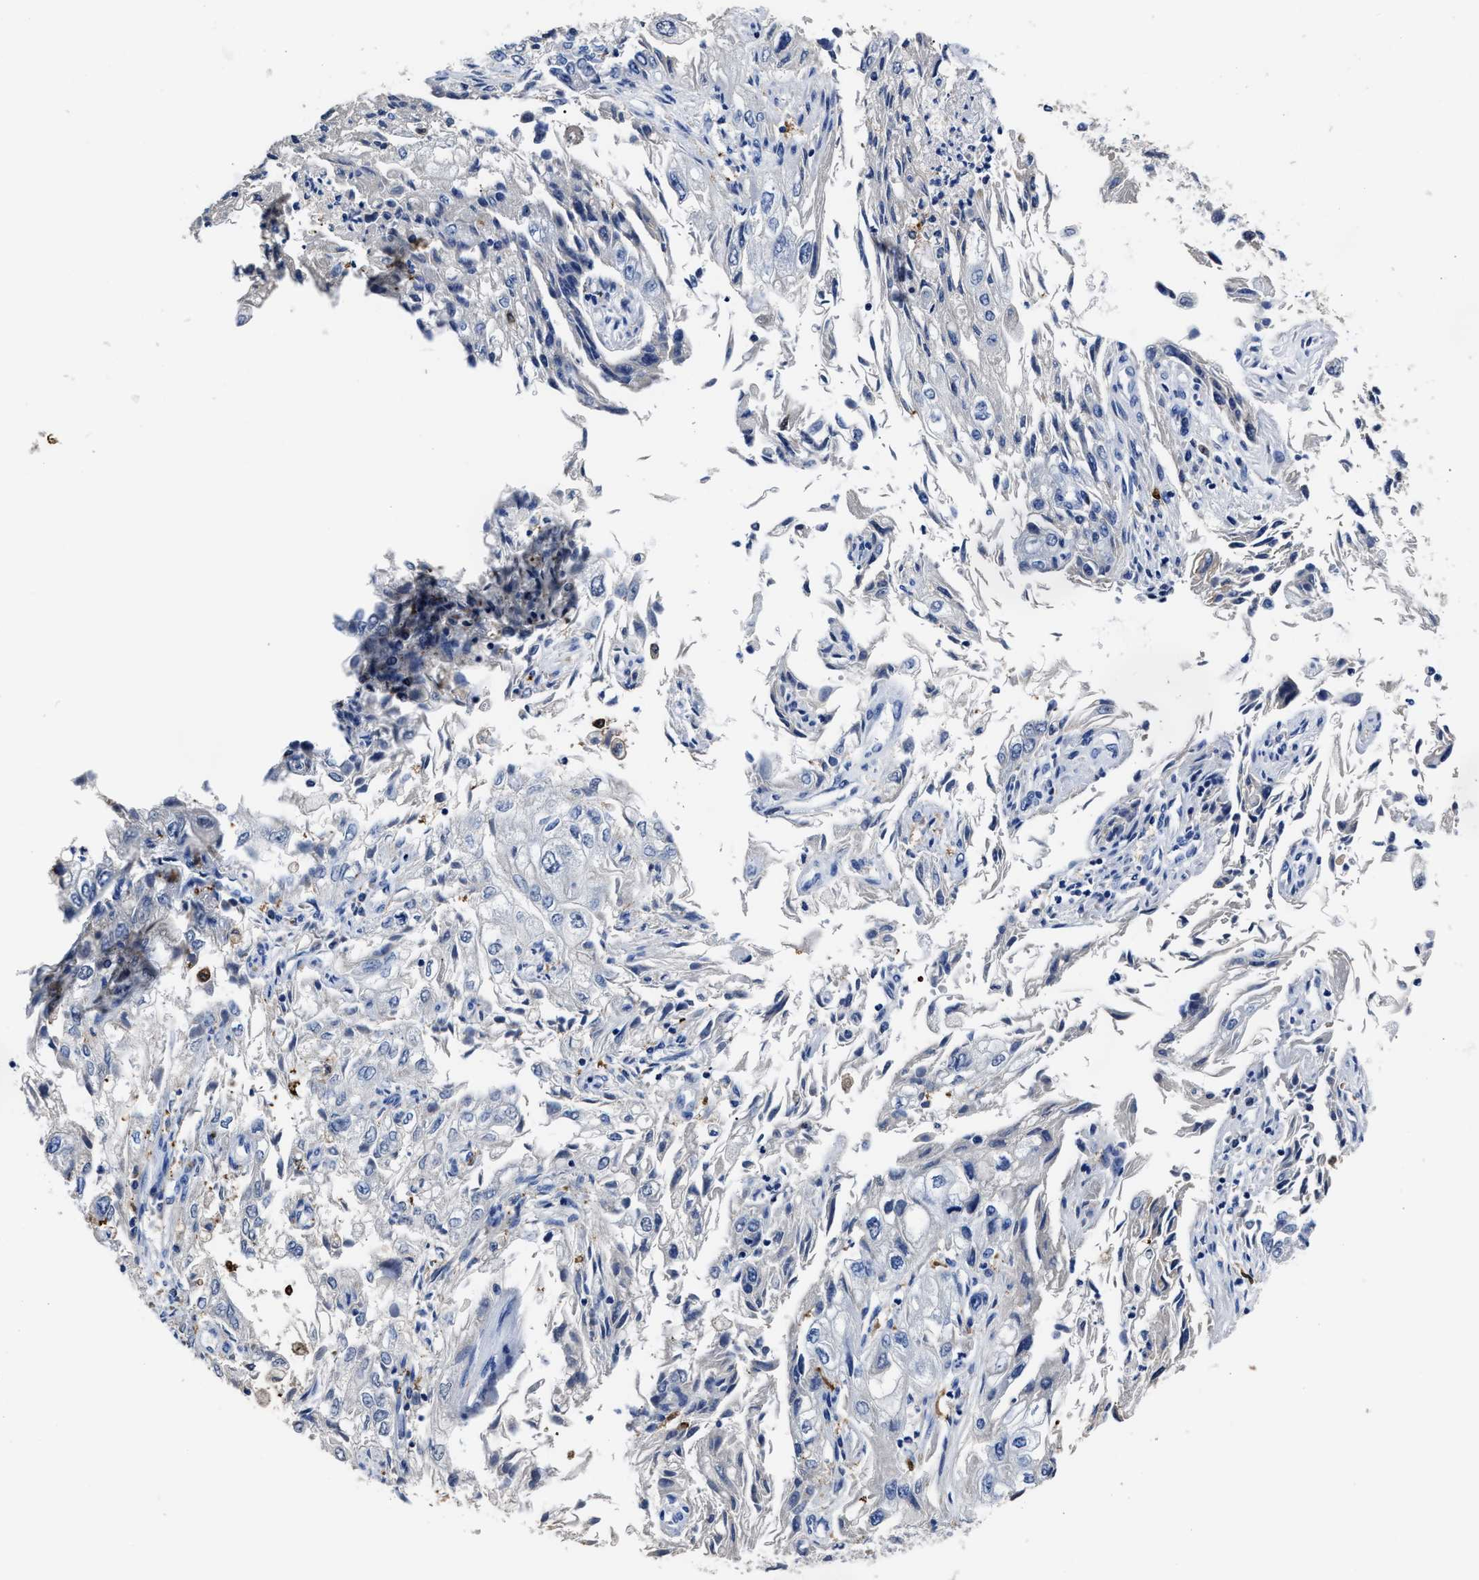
{"staining": {"intensity": "negative", "quantity": "none", "location": "none"}, "tissue": "endometrial cancer", "cell_type": "Tumor cells", "image_type": "cancer", "snomed": [{"axis": "morphology", "description": "Adenocarcinoma, NOS"}, {"axis": "topography", "description": "Endometrium"}], "caption": "High power microscopy photomicrograph of an immunohistochemistry photomicrograph of adenocarcinoma (endometrial), revealing no significant positivity in tumor cells.", "gene": "PRPF4B", "patient": {"sex": "female", "age": 49}}